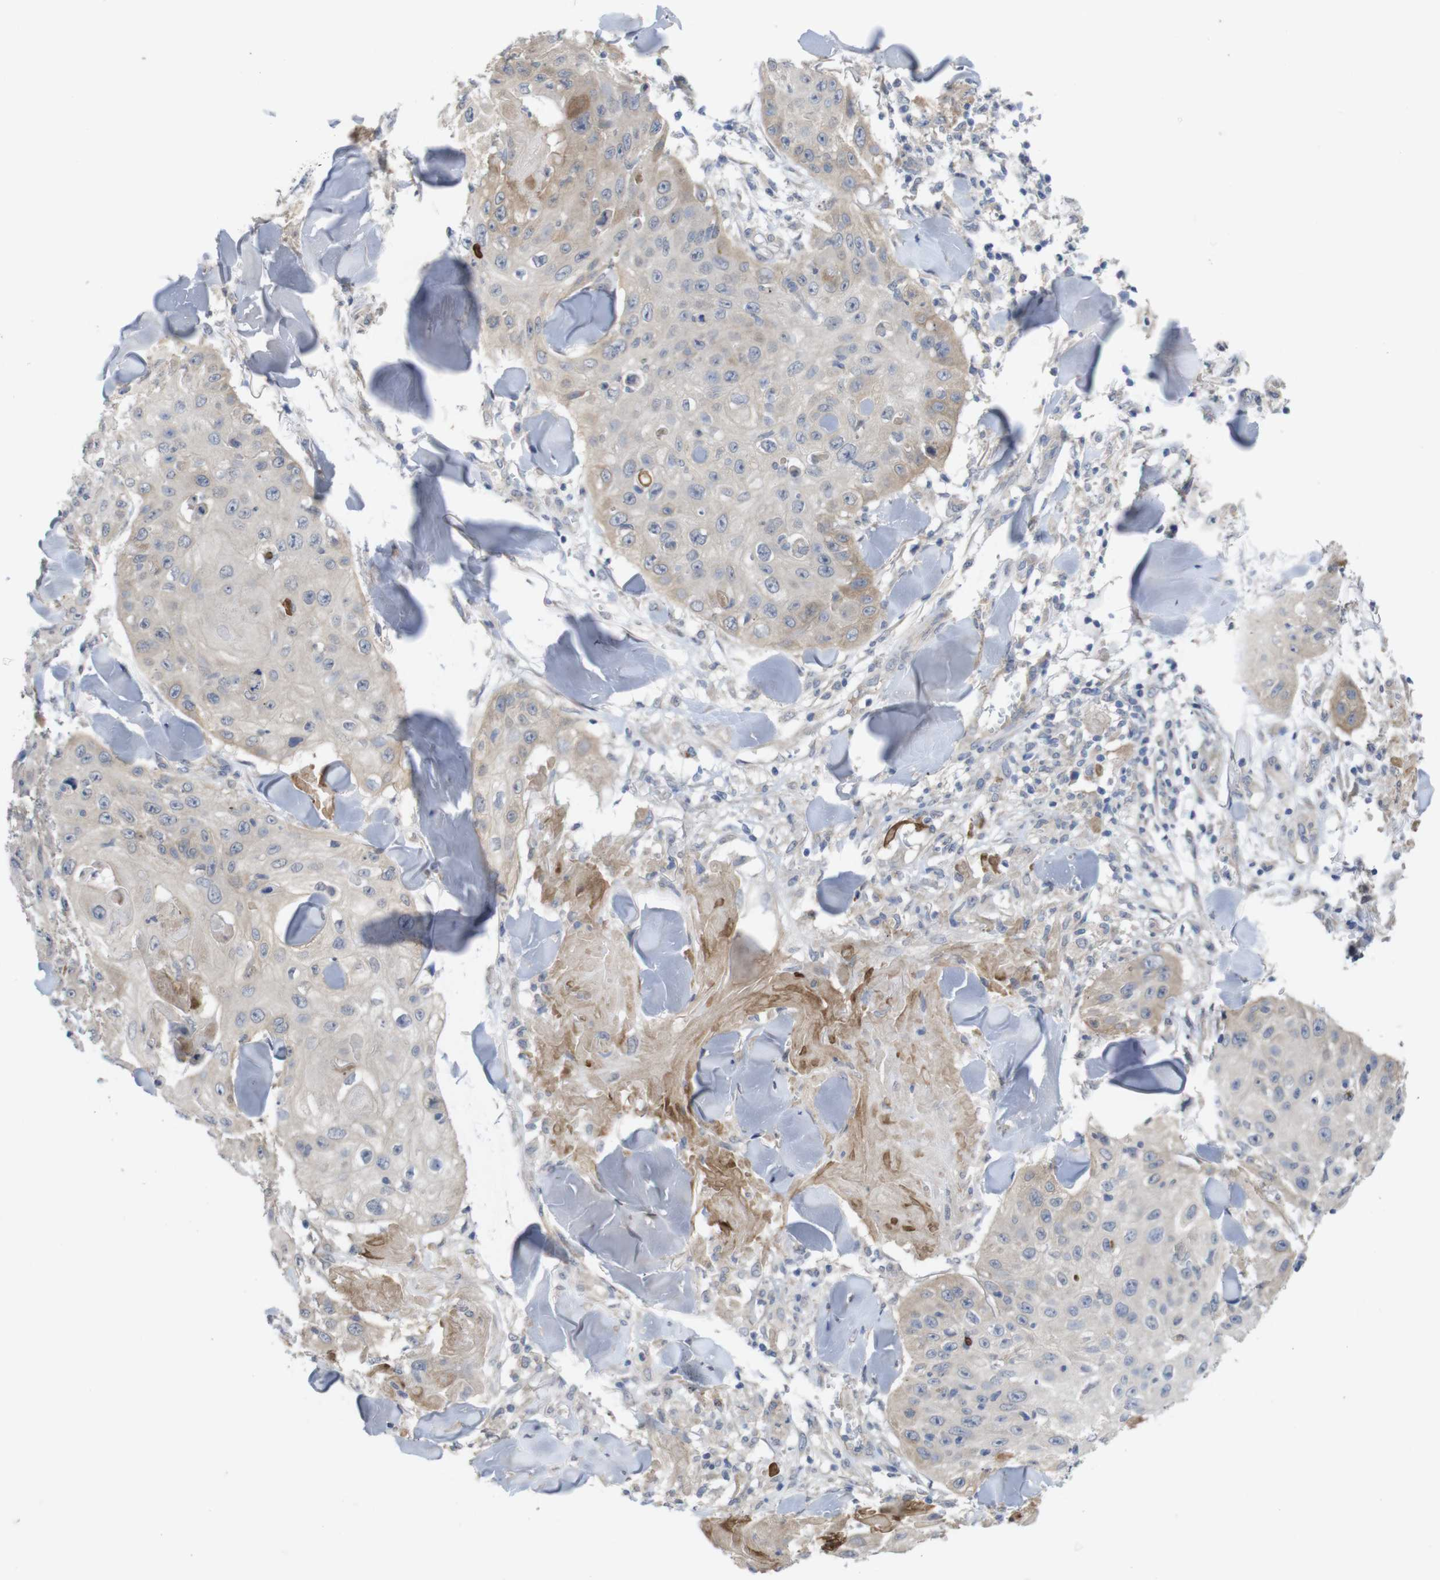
{"staining": {"intensity": "moderate", "quantity": "<25%", "location": "cytoplasmic/membranous"}, "tissue": "skin cancer", "cell_type": "Tumor cells", "image_type": "cancer", "snomed": [{"axis": "morphology", "description": "Squamous cell carcinoma, NOS"}, {"axis": "topography", "description": "Skin"}], "caption": "A brown stain labels moderate cytoplasmic/membranous expression of a protein in human skin squamous cell carcinoma tumor cells.", "gene": "BCAR3", "patient": {"sex": "male", "age": 86}}